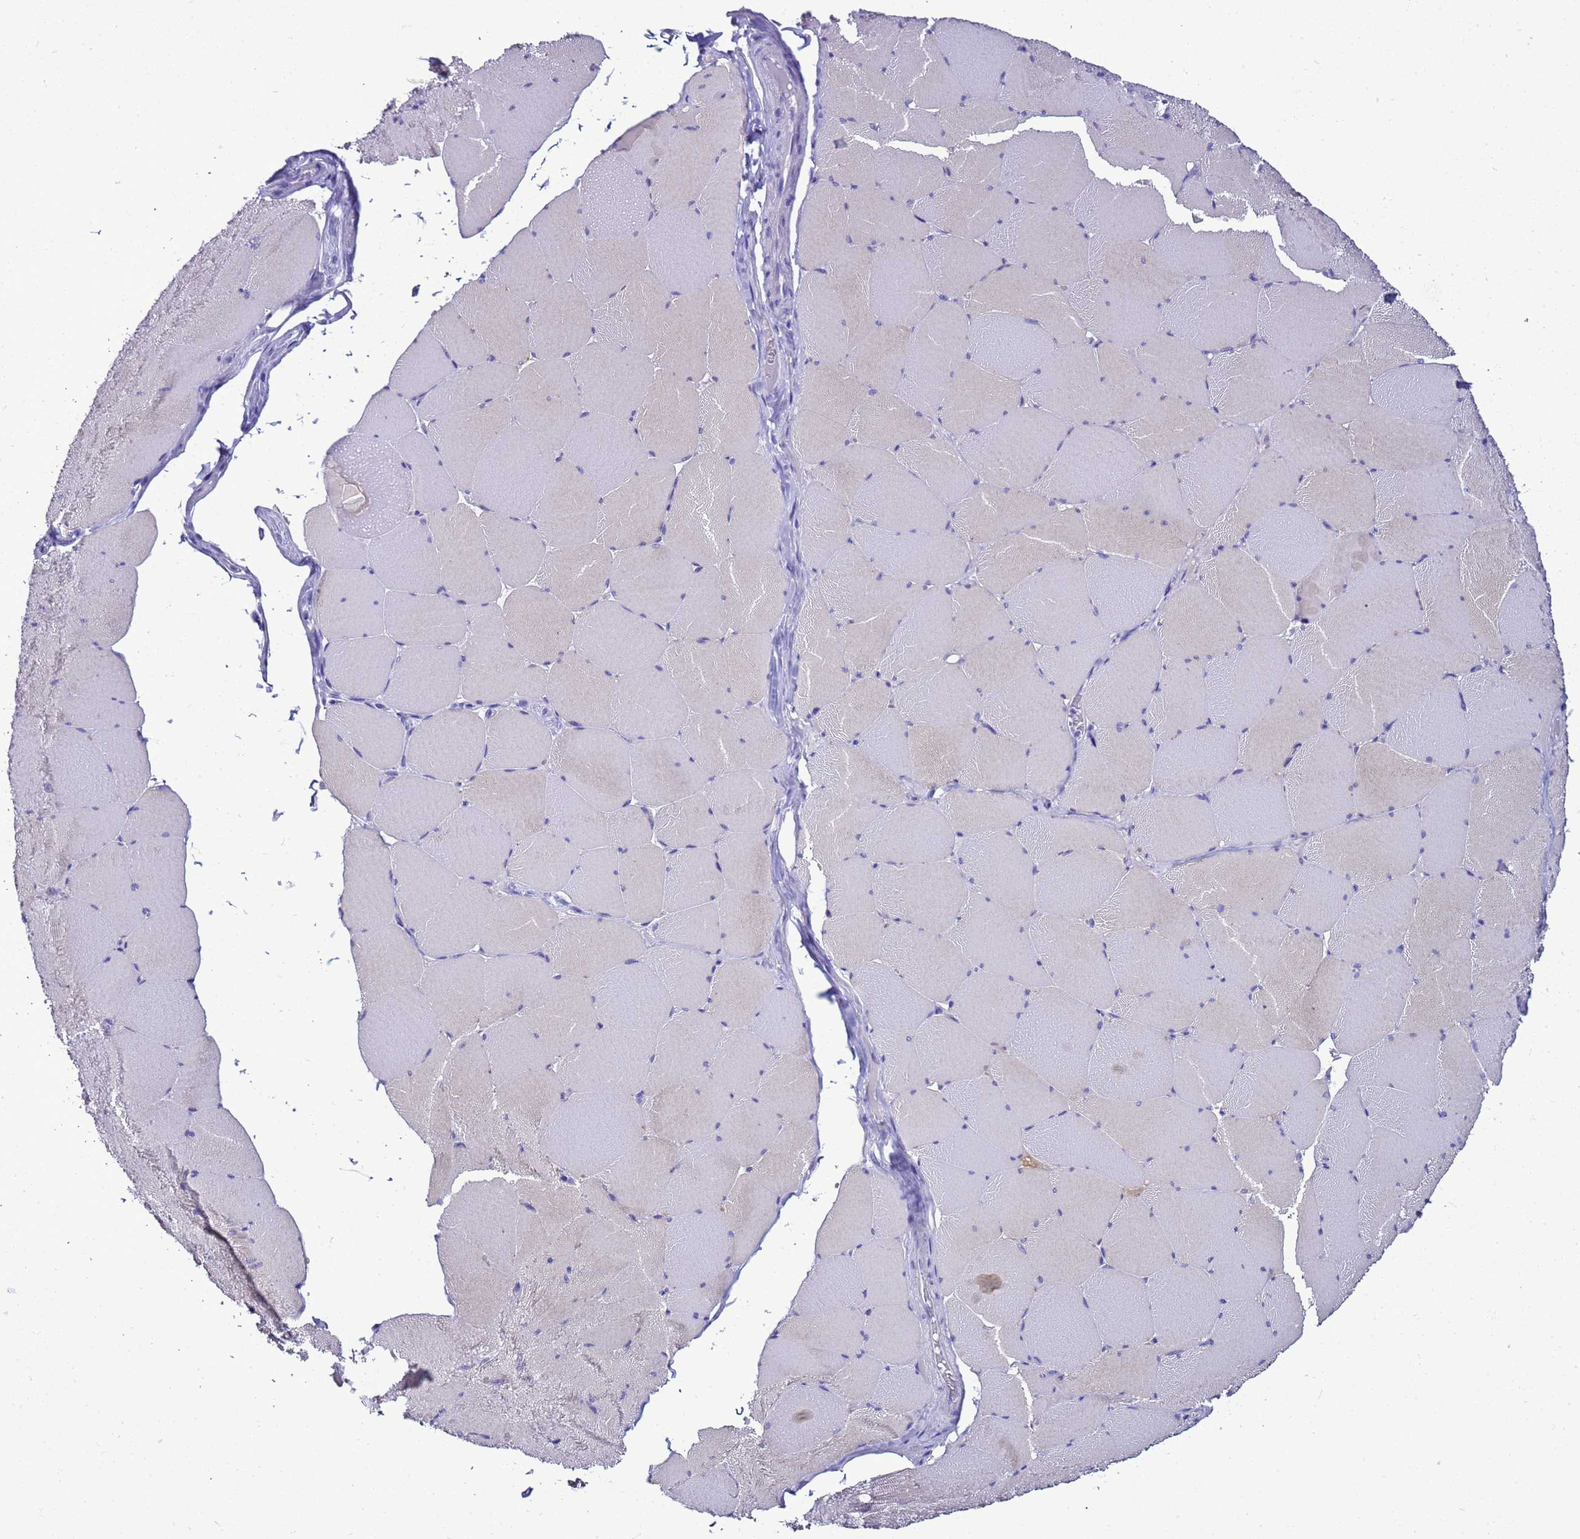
{"staining": {"intensity": "weak", "quantity": "<25%", "location": "cytoplasmic/membranous"}, "tissue": "skeletal muscle", "cell_type": "Myocytes", "image_type": "normal", "snomed": [{"axis": "morphology", "description": "Normal tissue, NOS"}, {"axis": "topography", "description": "Skeletal muscle"}, {"axis": "topography", "description": "Head-Neck"}], "caption": "IHC photomicrograph of unremarkable skeletal muscle: skeletal muscle stained with DAB (3,3'-diaminobenzidine) demonstrates no significant protein positivity in myocytes.", "gene": "BEST2", "patient": {"sex": "male", "age": 66}}